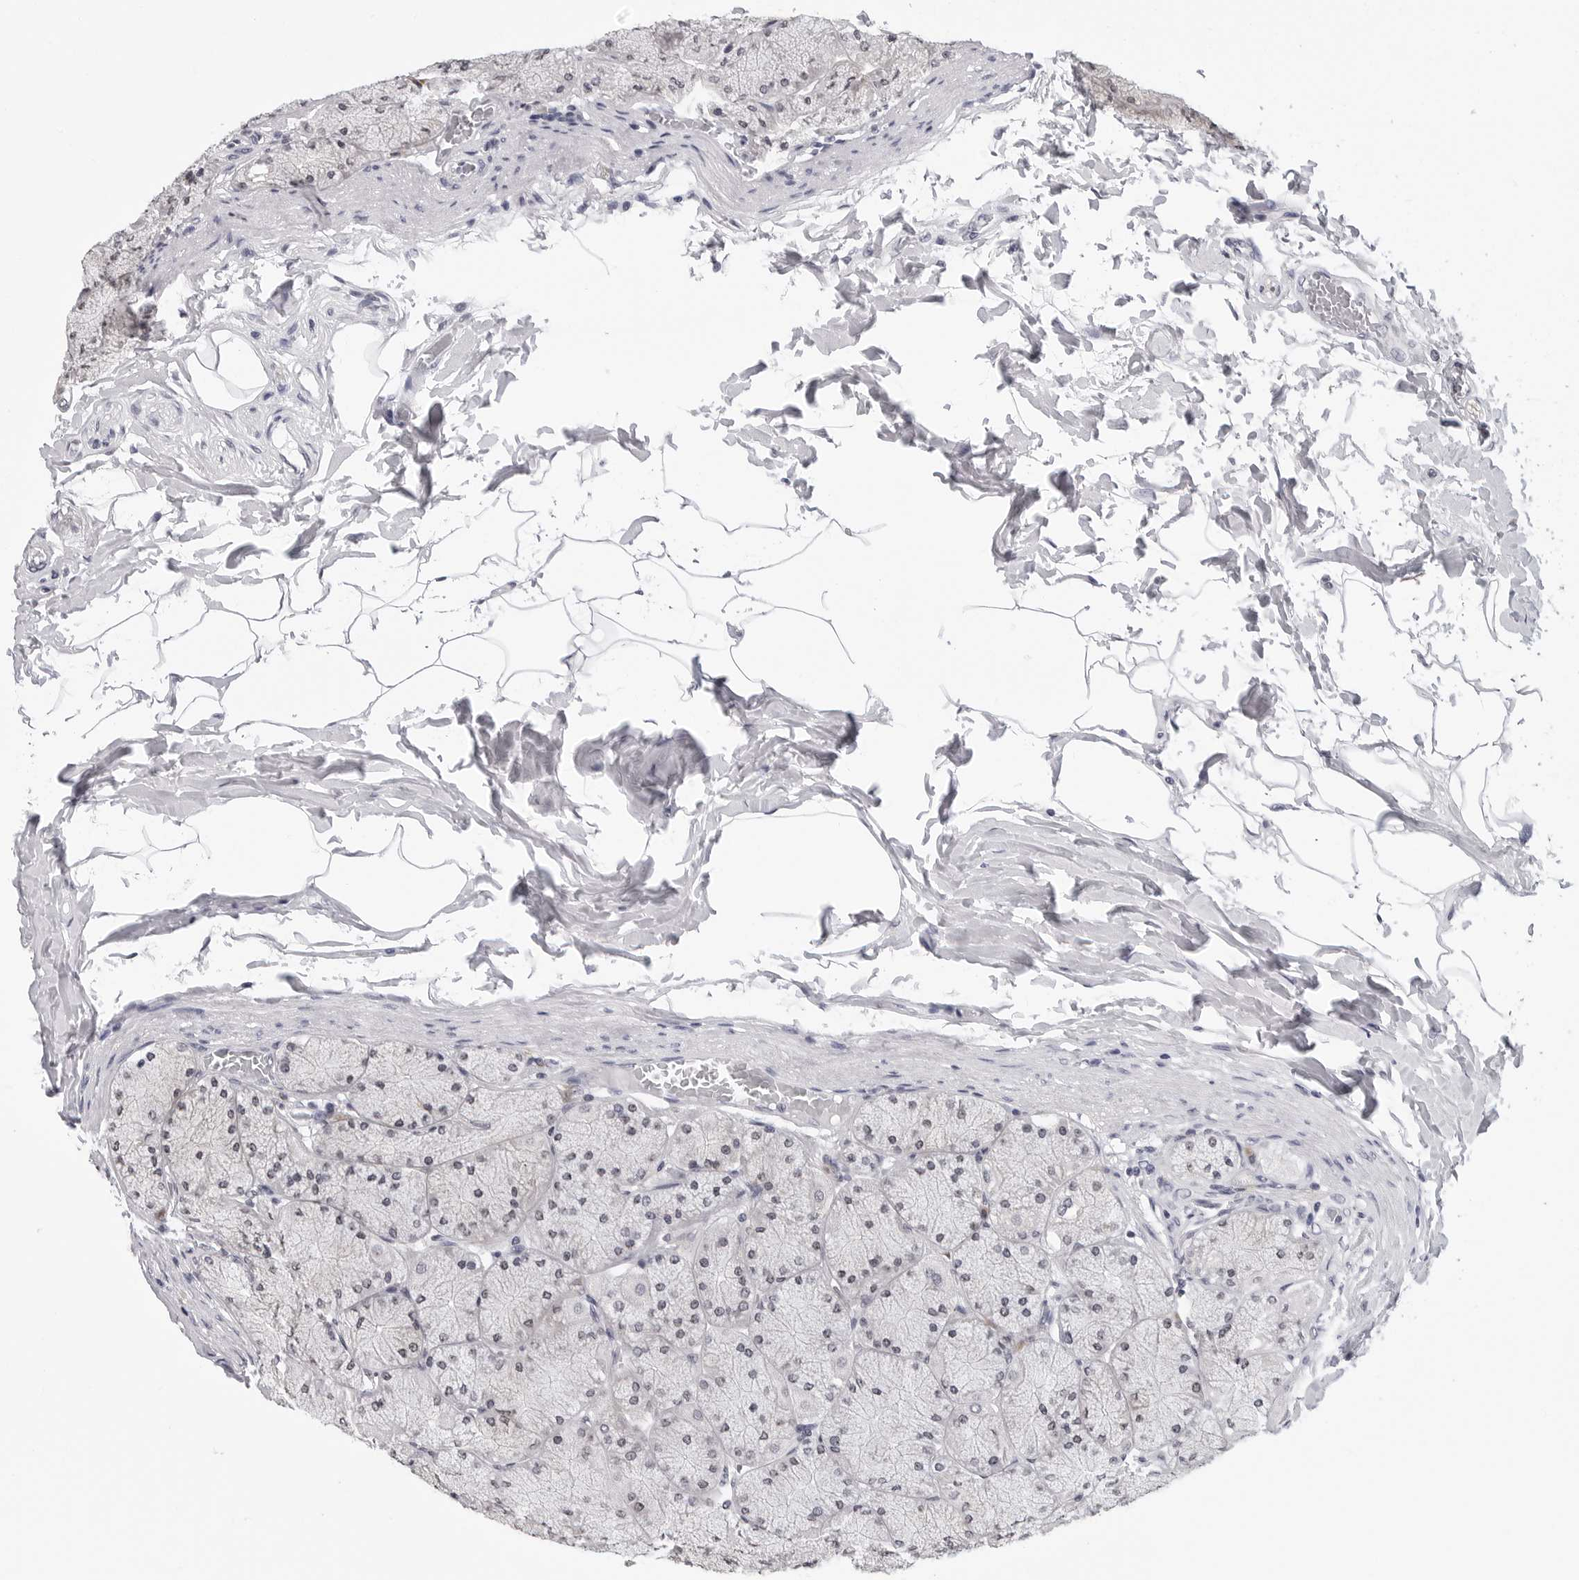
{"staining": {"intensity": "negative", "quantity": "none", "location": "none"}, "tissue": "stomach", "cell_type": "Glandular cells", "image_type": "normal", "snomed": [{"axis": "morphology", "description": "Normal tissue, NOS"}, {"axis": "topography", "description": "Stomach, upper"}], "caption": "DAB (3,3'-diaminobenzidine) immunohistochemical staining of benign human stomach exhibits no significant expression in glandular cells. Brightfield microscopy of immunohistochemistry stained with DAB (brown) and hematoxylin (blue), captured at high magnification.", "gene": "GNL2", "patient": {"sex": "female", "age": 56}}